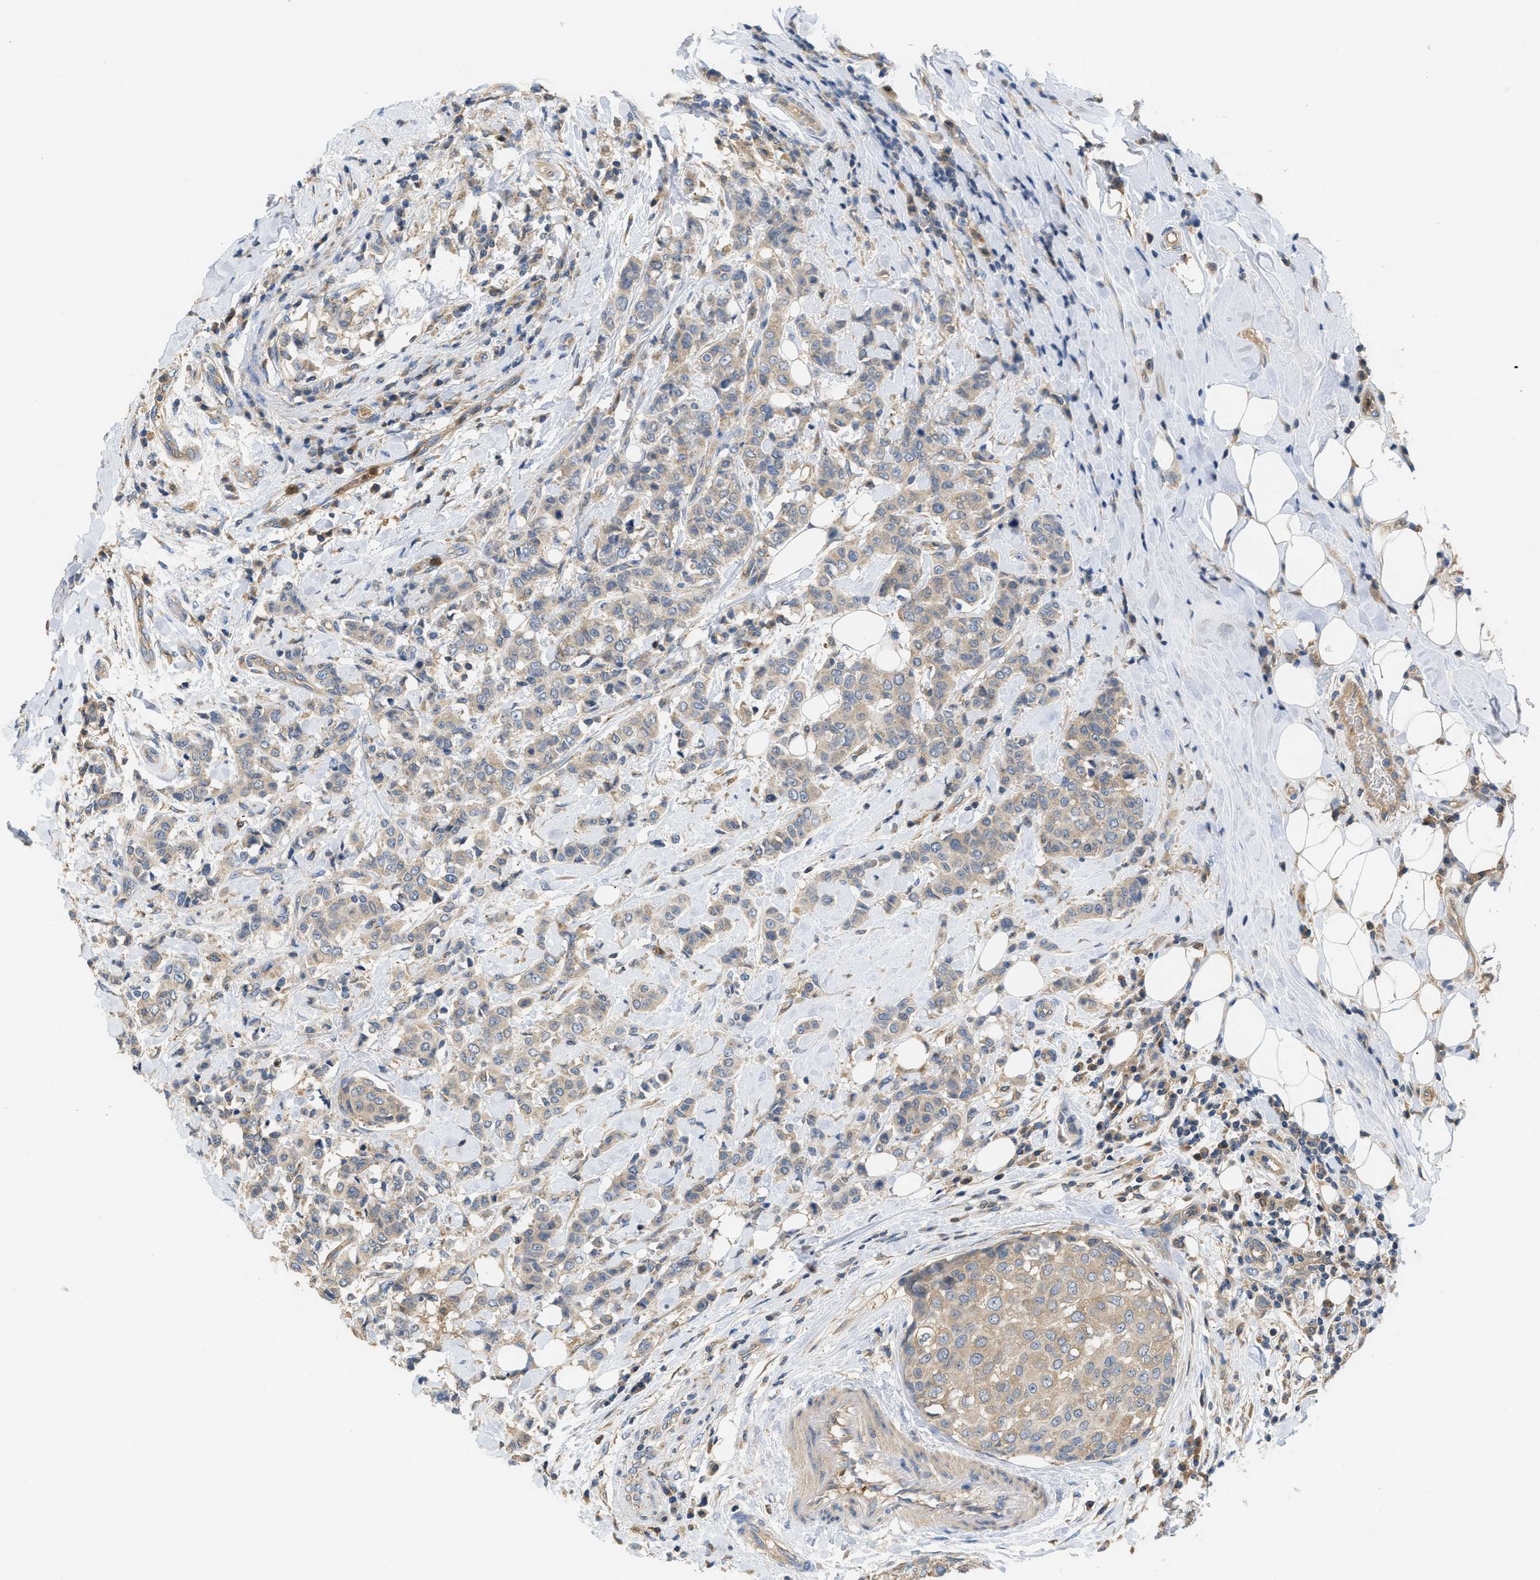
{"staining": {"intensity": "weak", "quantity": ">75%", "location": "cytoplasmic/membranous"}, "tissue": "breast cancer", "cell_type": "Tumor cells", "image_type": "cancer", "snomed": [{"axis": "morphology", "description": "Duct carcinoma"}, {"axis": "topography", "description": "Breast"}], "caption": "Approximately >75% of tumor cells in human intraductal carcinoma (breast) show weak cytoplasmic/membranous protein positivity as visualized by brown immunohistochemical staining.", "gene": "RNF216", "patient": {"sex": "female", "age": 27}}